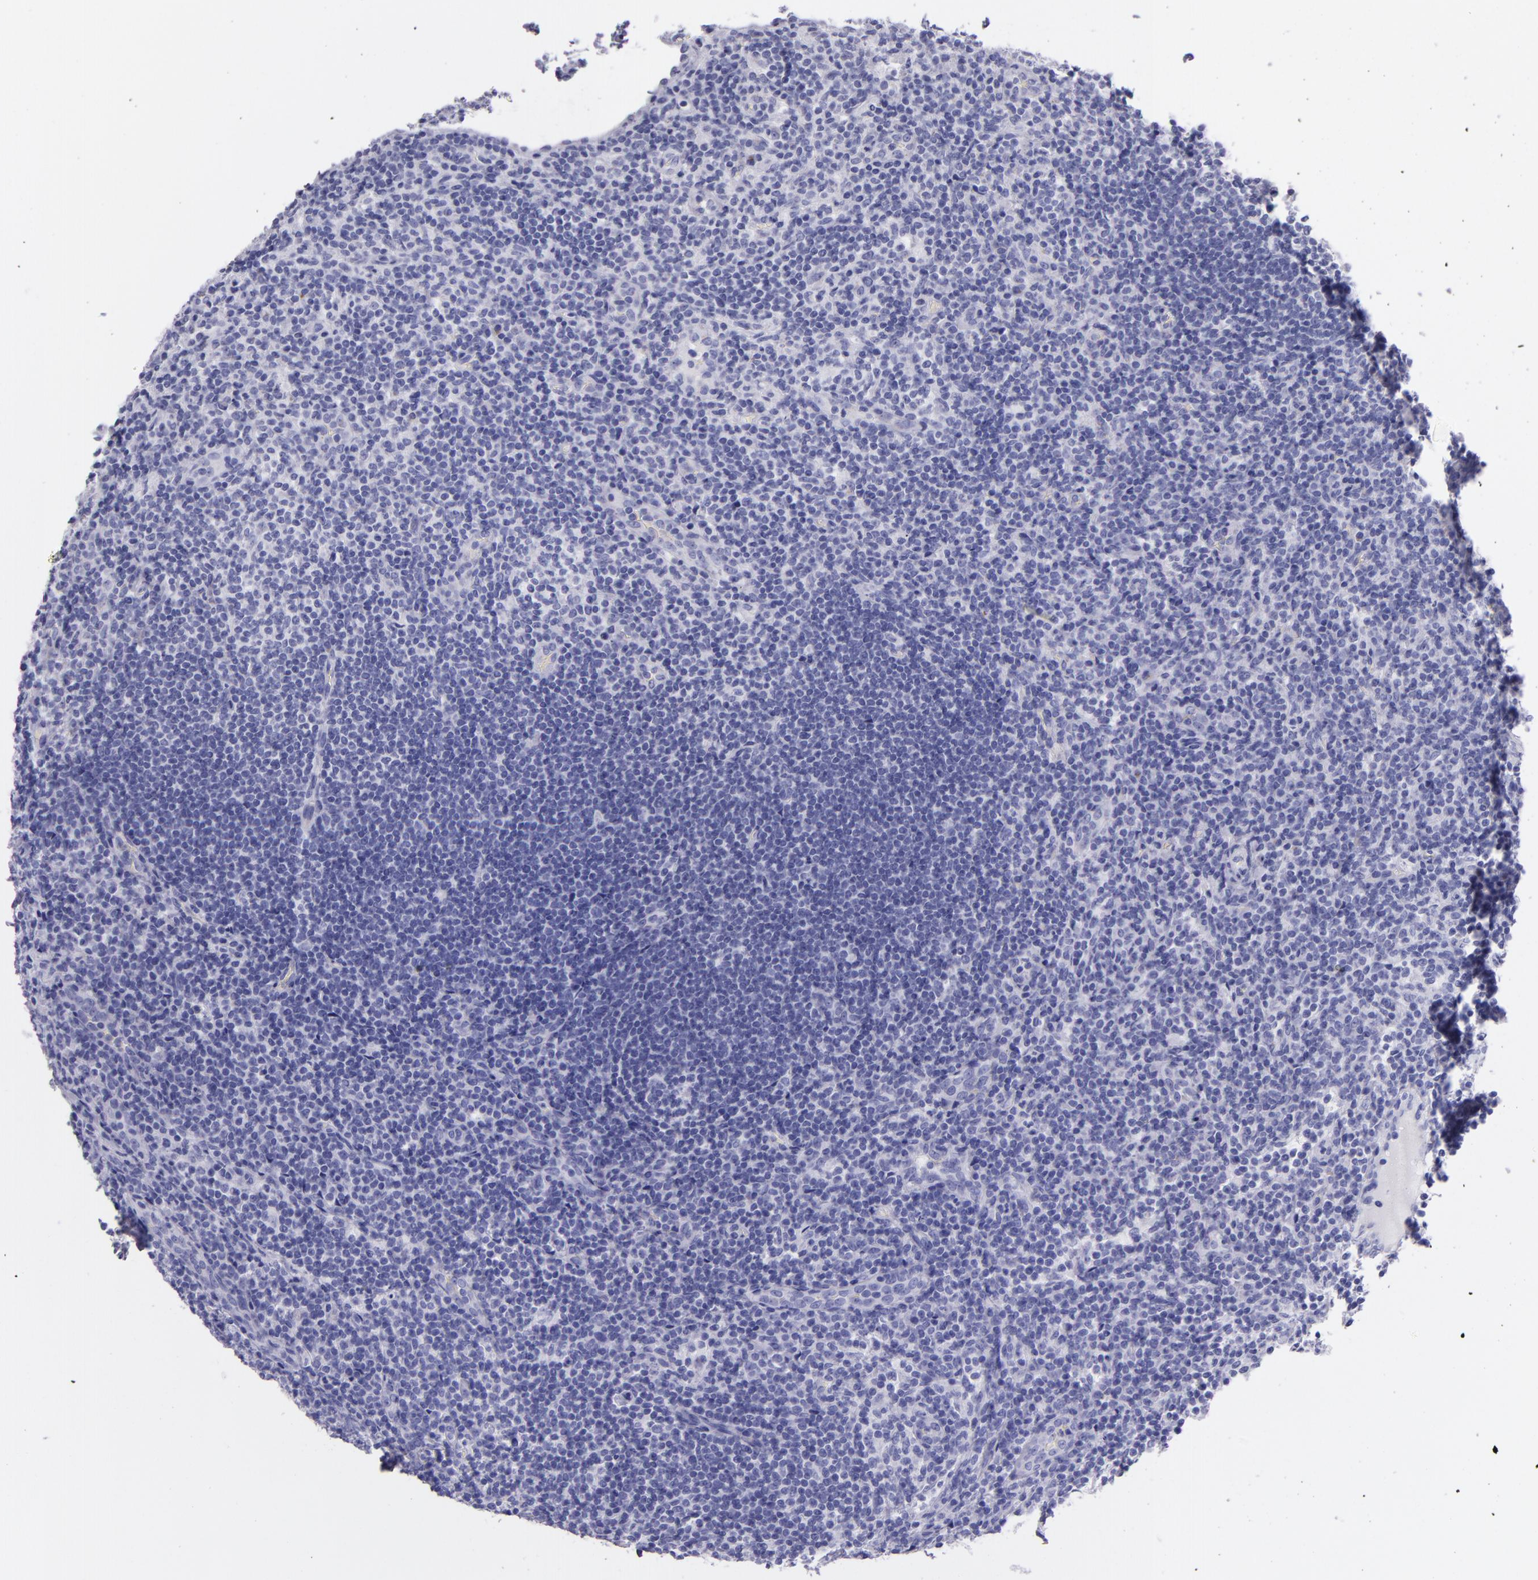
{"staining": {"intensity": "negative", "quantity": "none", "location": "none"}, "tissue": "lymphoma", "cell_type": "Tumor cells", "image_type": "cancer", "snomed": [{"axis": "morphology", "description": "Malignant lymphoma, non-Hodgkin's type, Low grade"}, {"axis": "topography", "description": "Lymph node"}], "caption": "DAB immunohistochemical staining of lymphoma reveals no significant positivity in tumor cells.", "gene": "MUC5AC", "patient": {"sex": "female", "age": 76}}